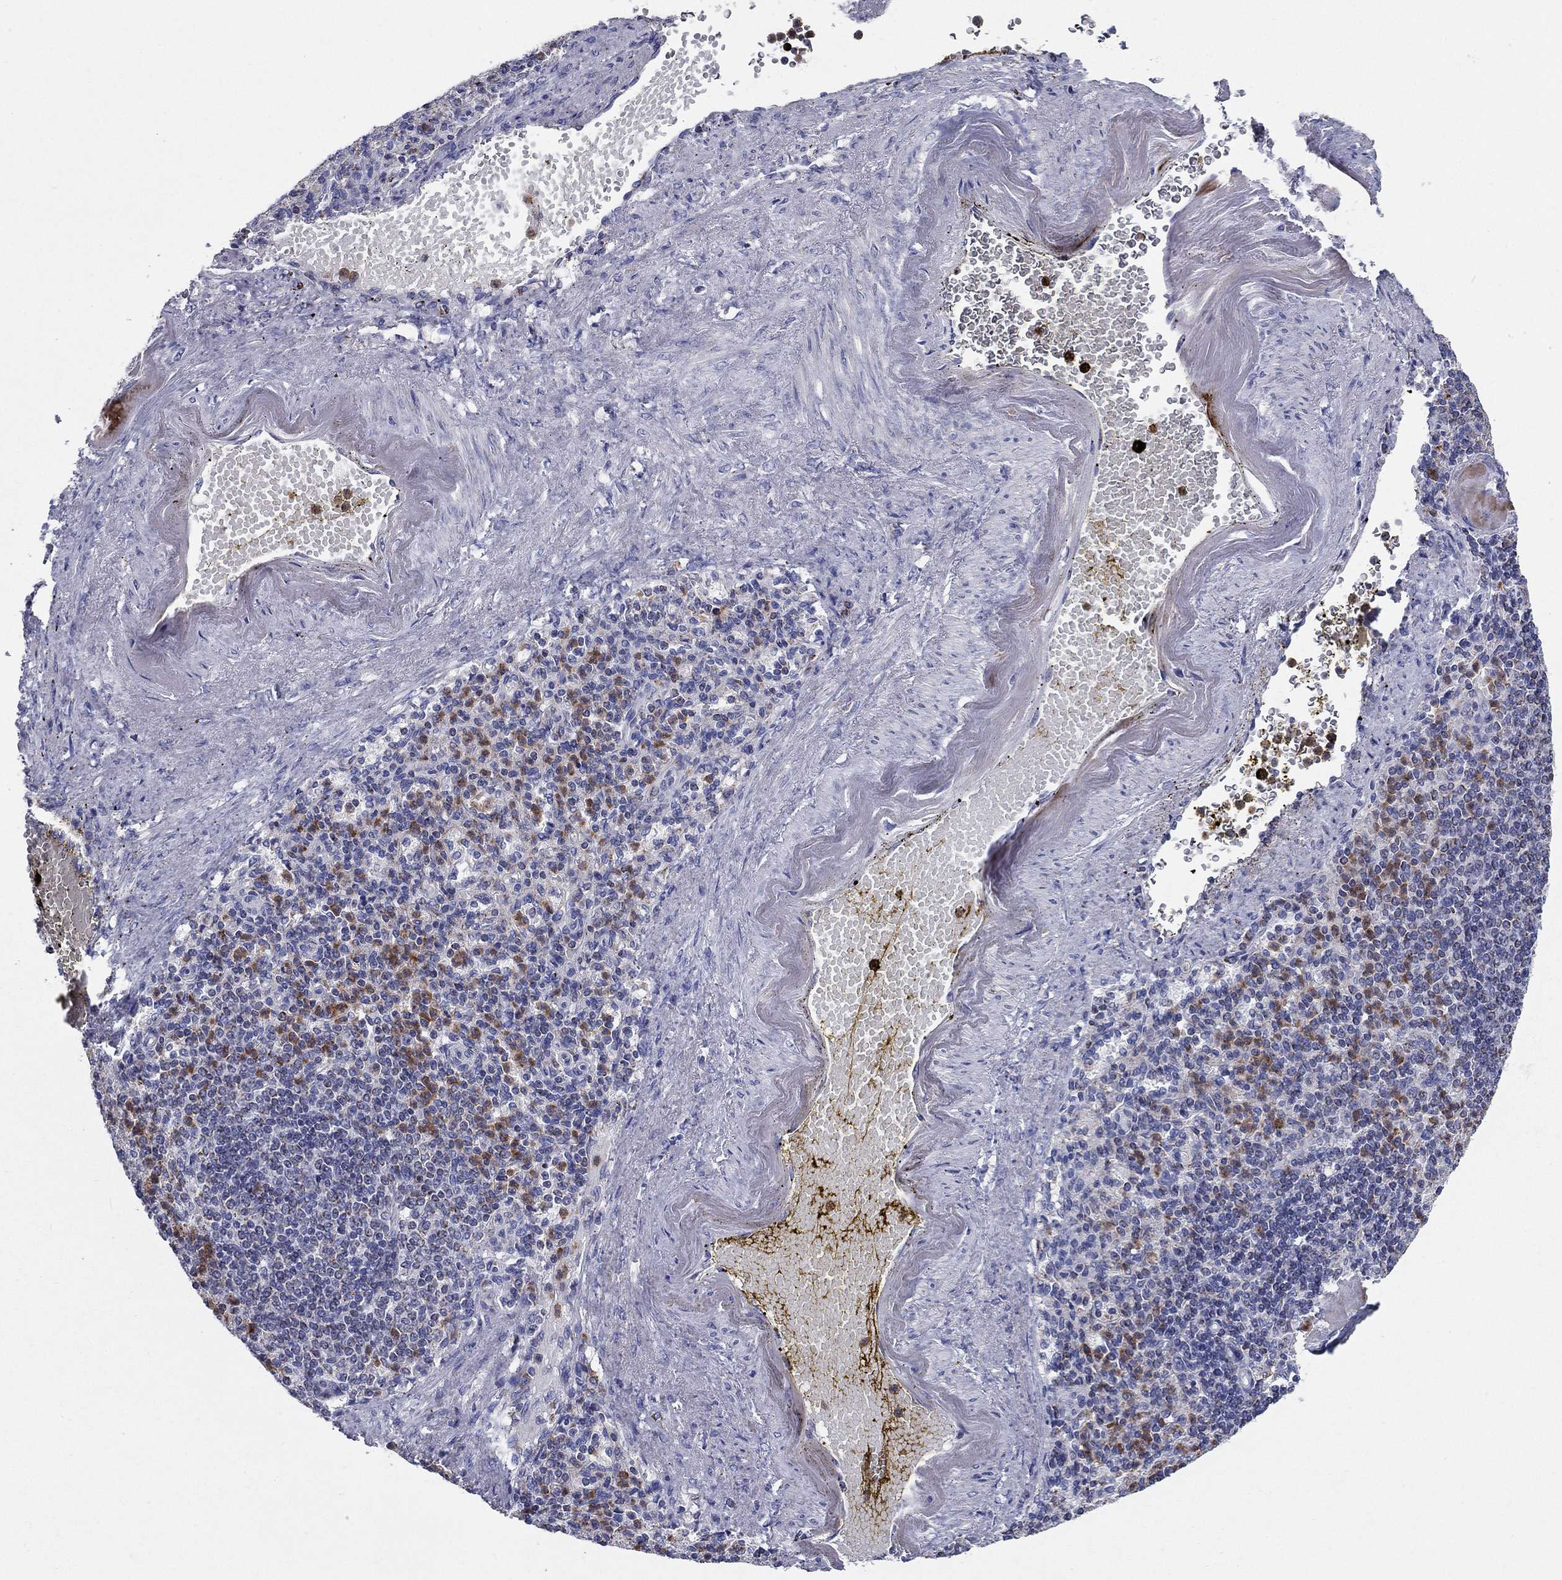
{"staining": {"intensity": "strong", "quantity": "<25%", "location": "cytoplasmic/membranous"}, "tissue": "spleen", "cell_type": "Cells in red pulp", "image_type": "normal", "snomed": [{"axis": "morphology", "description": "Normal tissue, NOS"}, {"axis": "topography", "description": "Spleen"}], "caption": "Immunohistochemical staining of normal human spleen shows strong cytoplasmic/membranous protein positivity in approximately <25% of cells in red pulp.", "gene": "NDUFA4L2", "patient": {"sex": "female", "age": 74}}